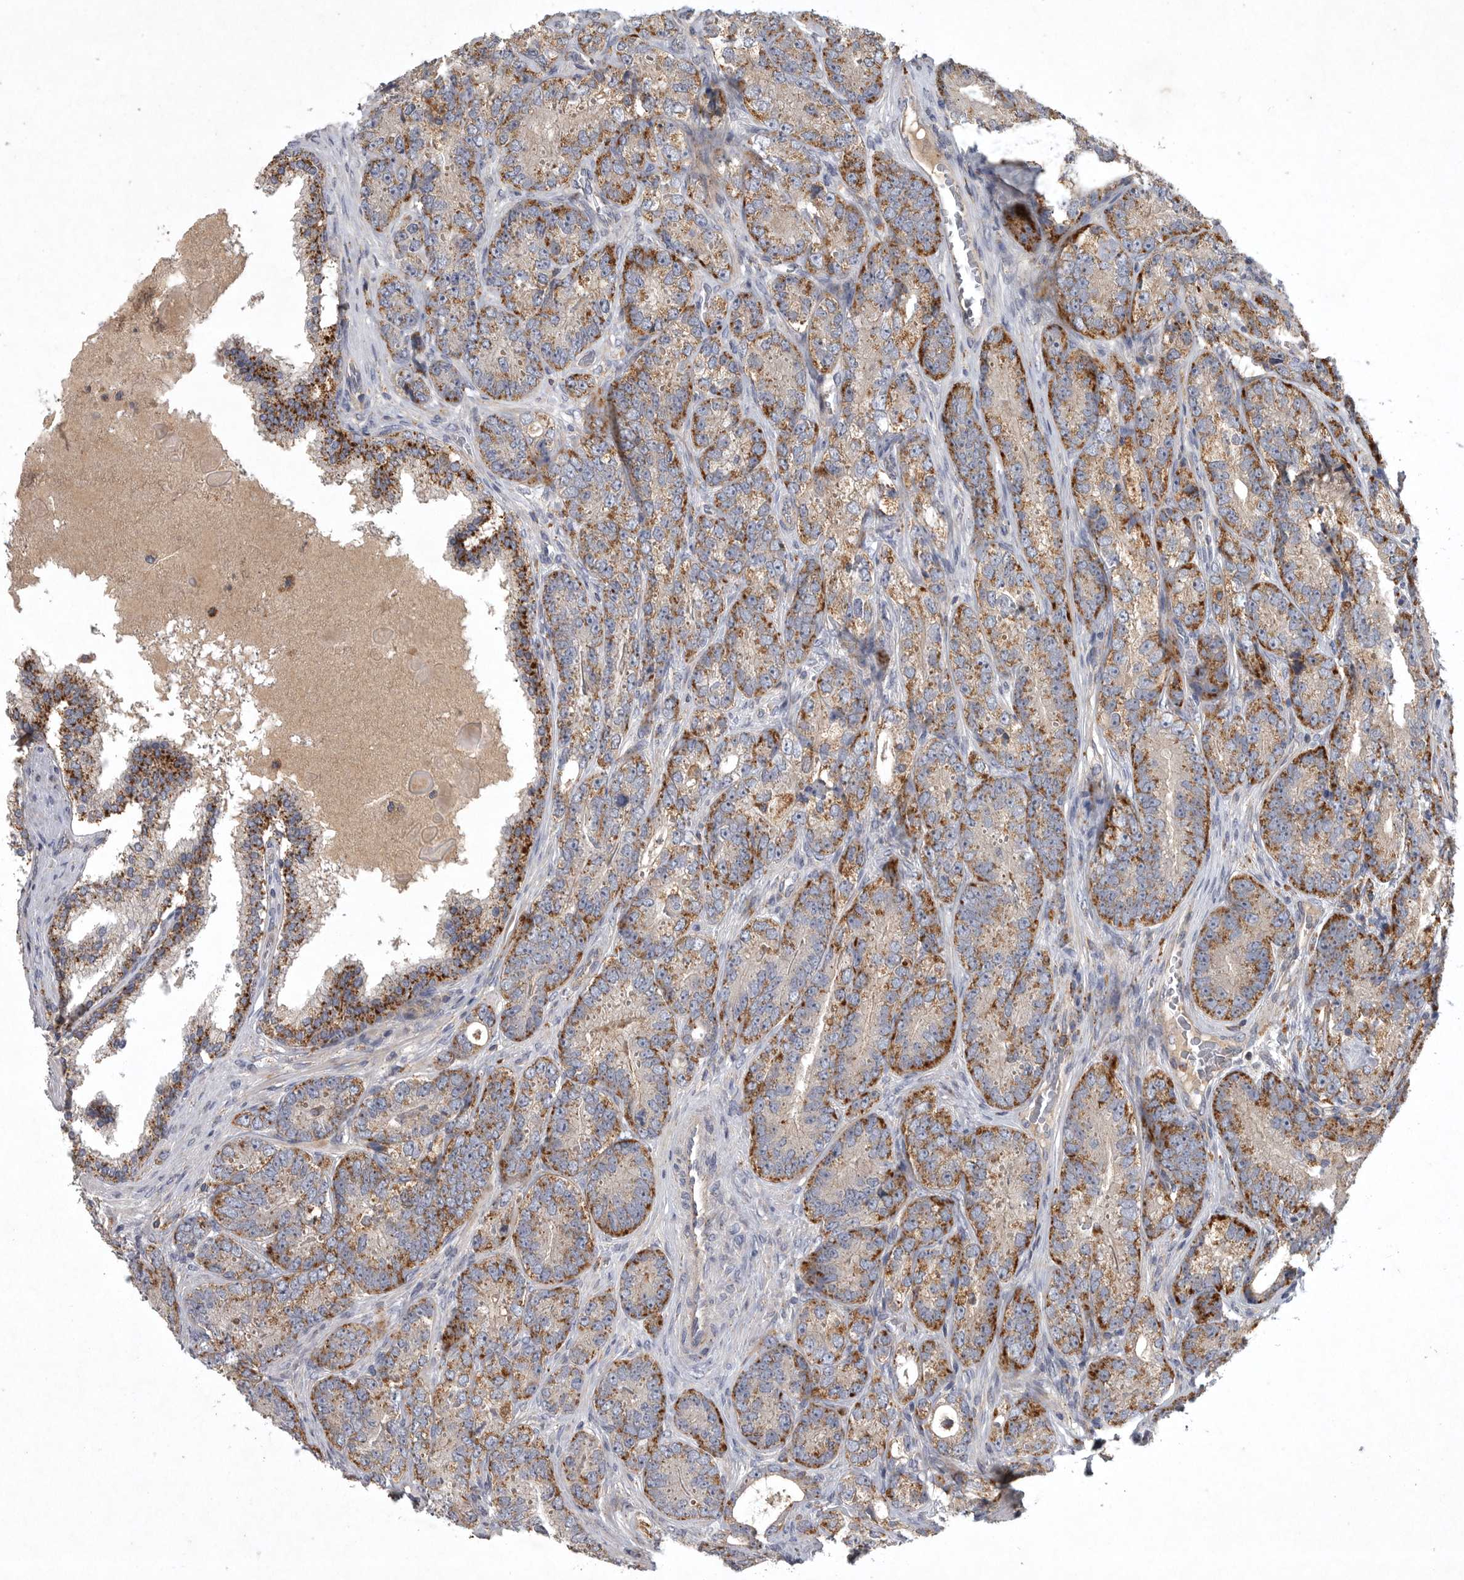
{"staining": {"intensity": "moderate", "quantity": ">75%", "location": "cytoplasmic/membranous"}, "tissue": "prostate cancer", "cell_type": "Tumor cells", "image_type": "cancer", "snomed": [{"axis": "morphology", "description": "Adenocarcinoma, High grade"}, {"axis": "topography", "description": "Prostate"}], "caption": "This photomicrograph exhibits prostate high-grade adenocarcinoma stained with IHC to label a protein in brown. The cytoplasmic/membranous of tumor cells show moderate positivity for the protein. Nuclei are counter-stained blue.", "gene": "LAMTOR3", "patient": {"sex": "male", "age": 56}}